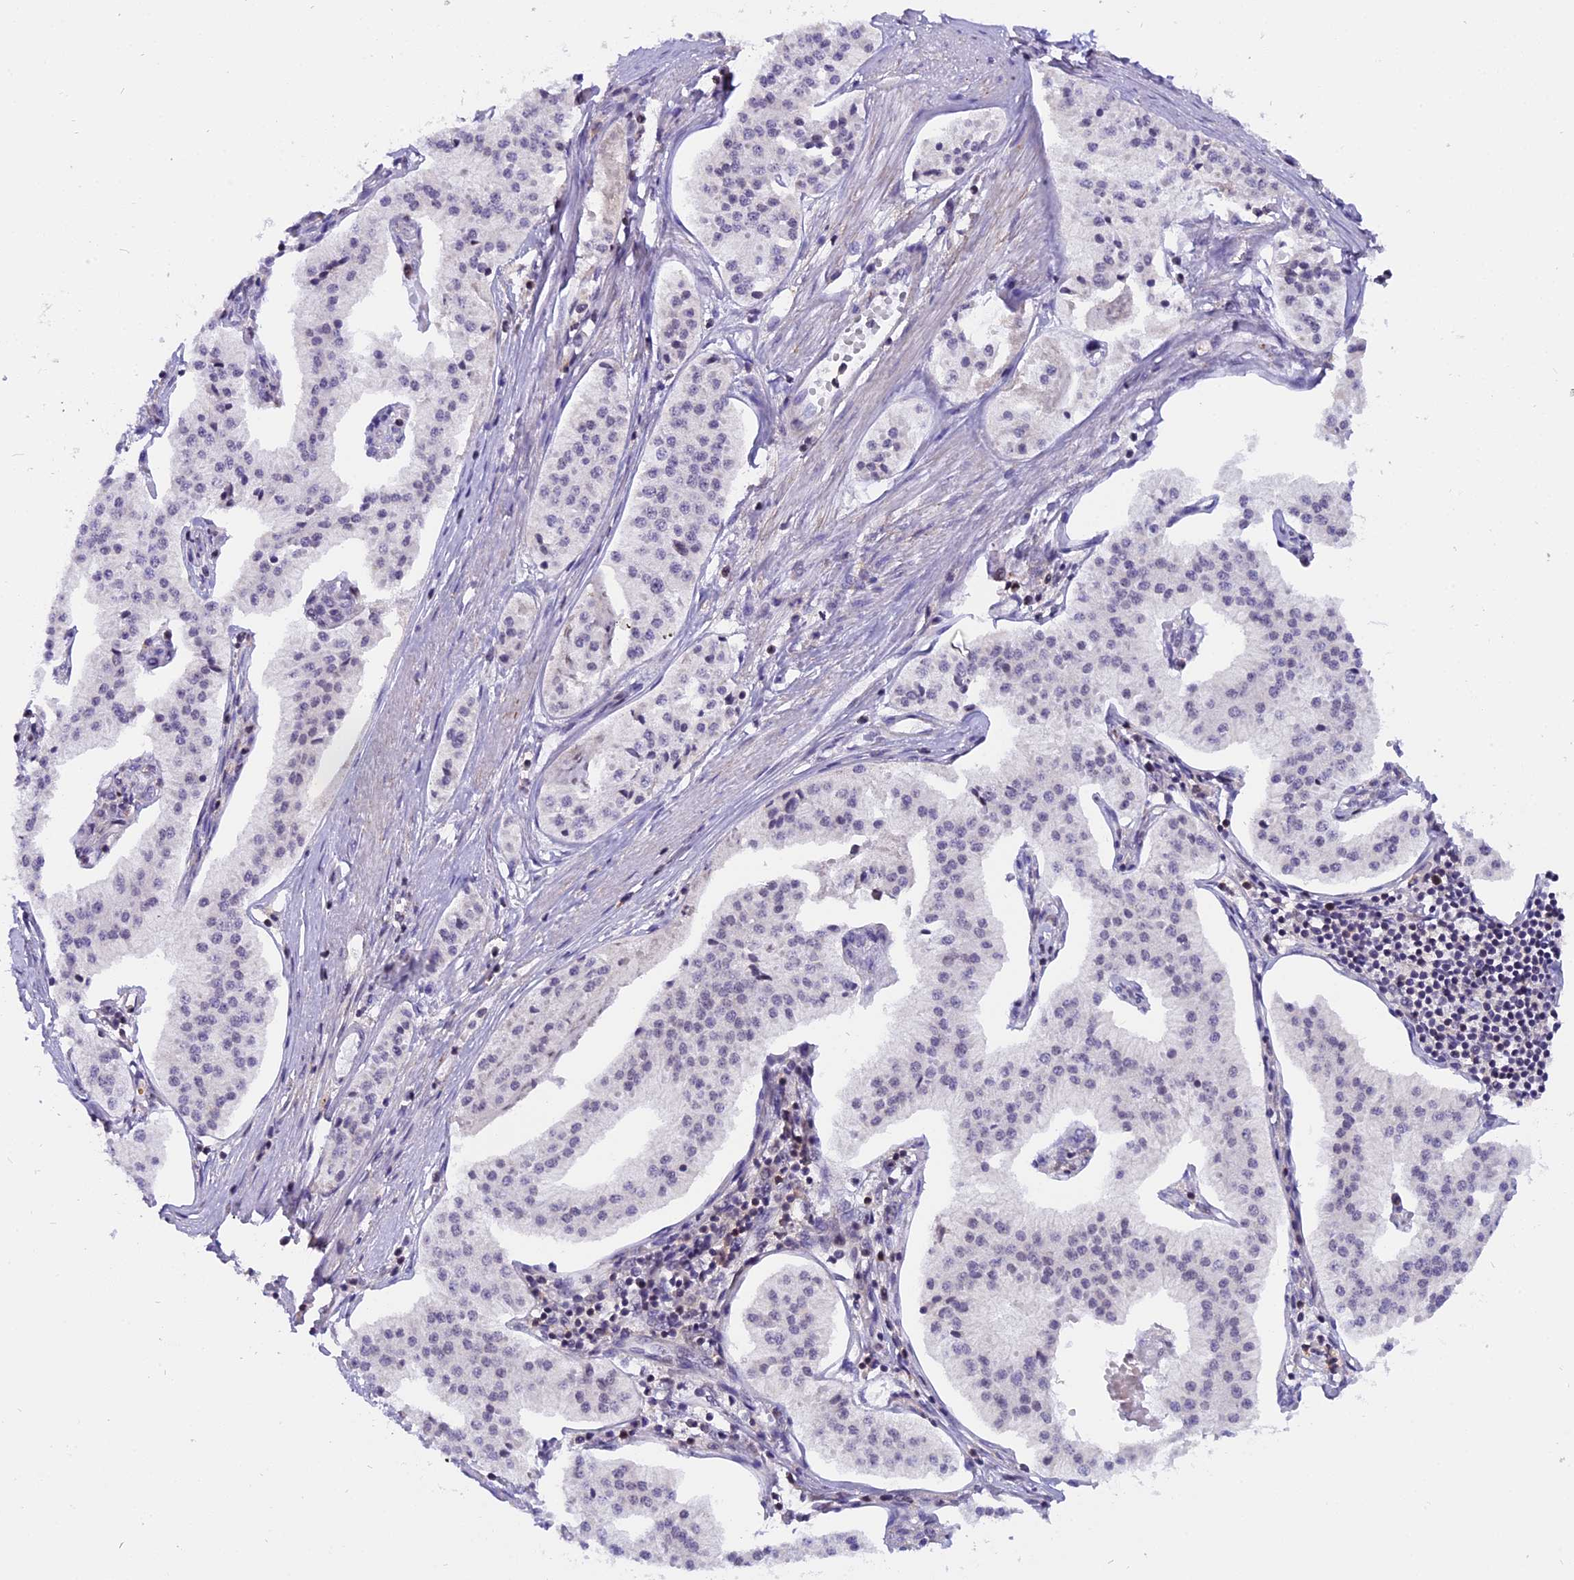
{"staining": {"intensity": "negative", "quantity": "none", "location": "none"}, "tissue": "pancreatic cancer", "cell_type": "Tumor cells", "image_type": "cancer", "snomed": [{"axis": "morphology", "description": "Adenocarcinoma, NOS"}, {"axis": "topography", "description": "Pancreas"}], "caption": "Immunohistochemistry (IHC) micrograph of human adenocarcinoma (pancreatic) stained for a protein (brown), which displays no staining in tumor cells.", "gene": "TADA3", "patient": {"sex": "female", "age": 50}}